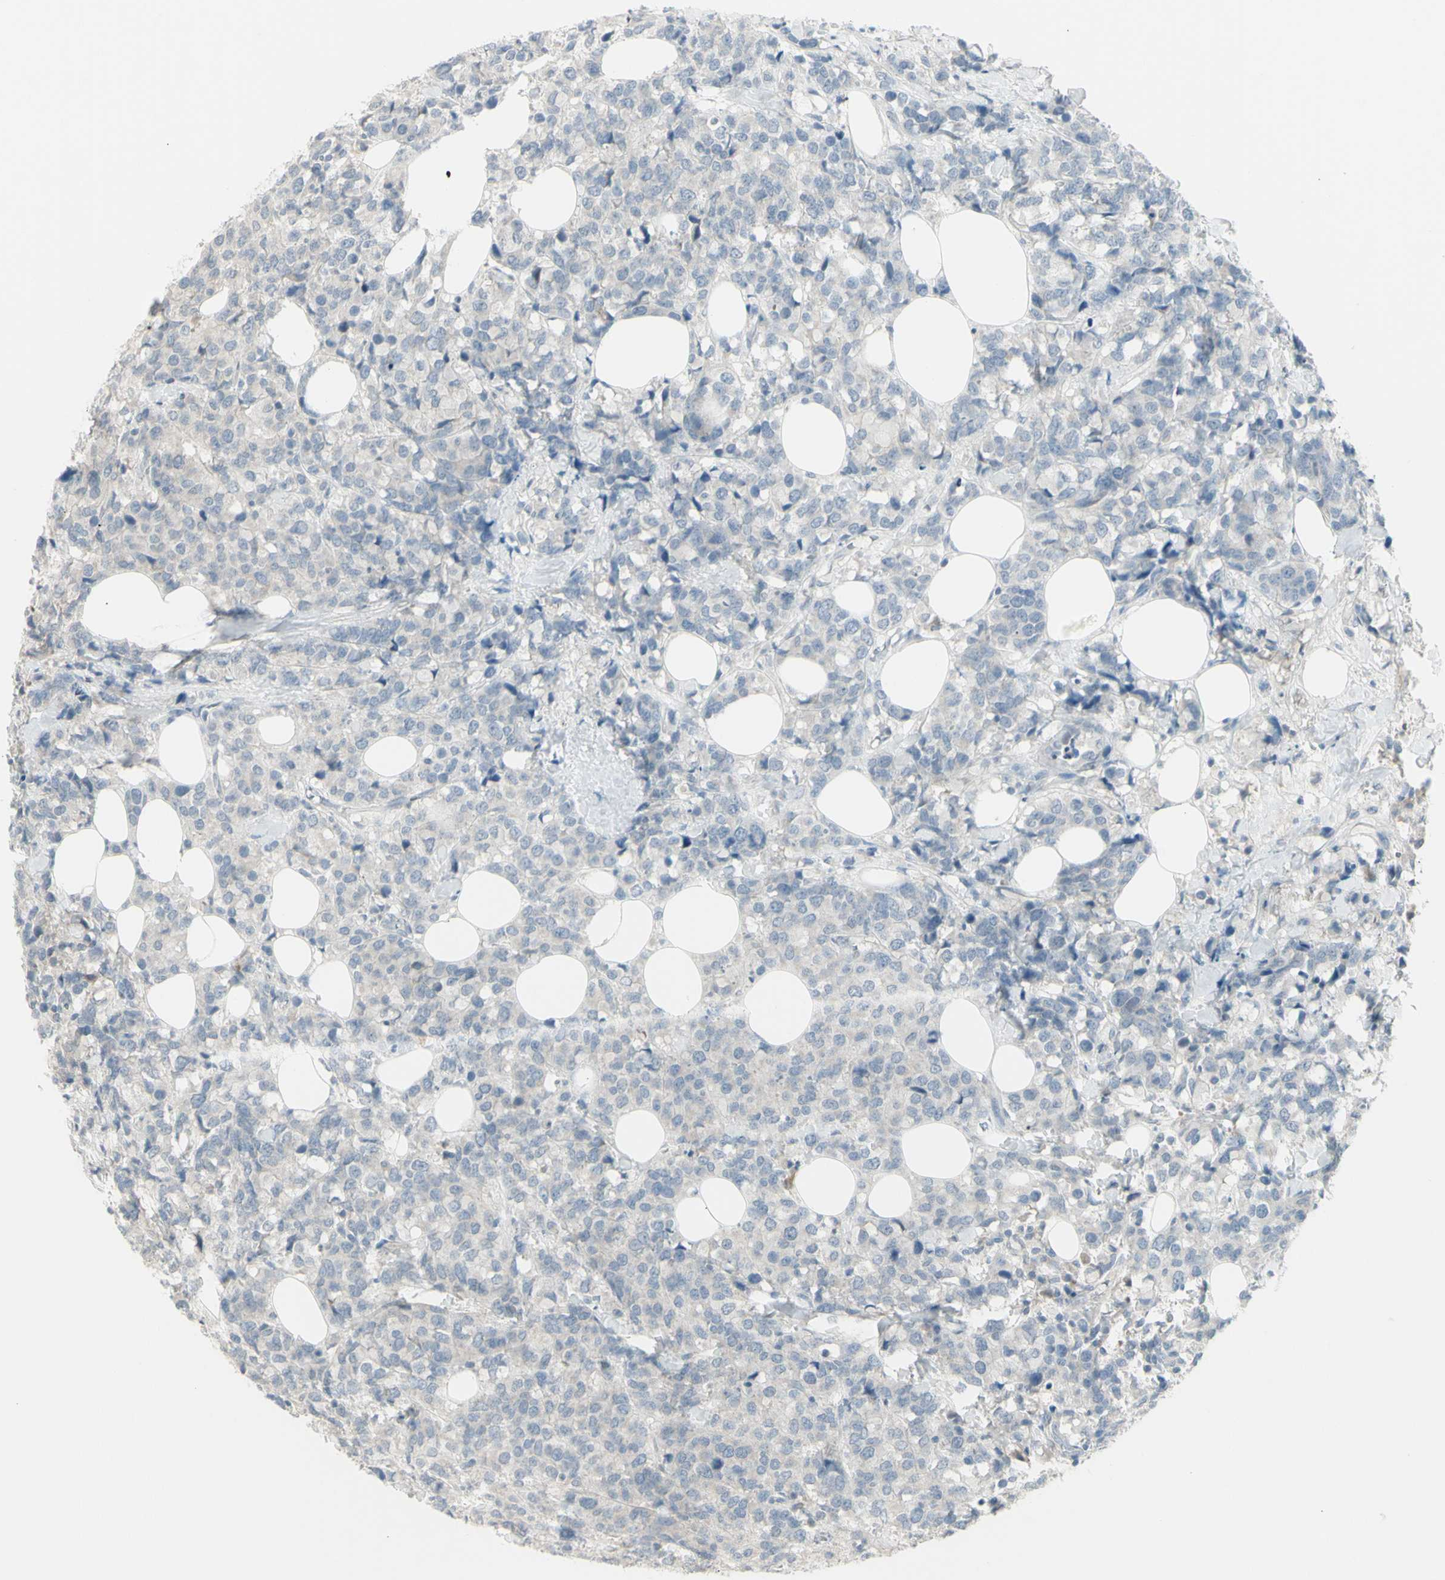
{"staining": {"intensity": "negative", "quantity": "none", "location": "none"}, "tissue": "breast cancer", "cell_type": "Tumor cells", "image_type": "cancer", "snomed": [{"axis": "morphology", "description": "Lobular carcinoma"}, {"axis": "topography", "description": "Breast"}], "caption": "IHC image of breast cancer (lobular carcinoma) stained for a protein (brown), which reveals no staining in tumor cells.", "gene": "SH3GL2", "patient": {"sex": "female", "age": 59}}